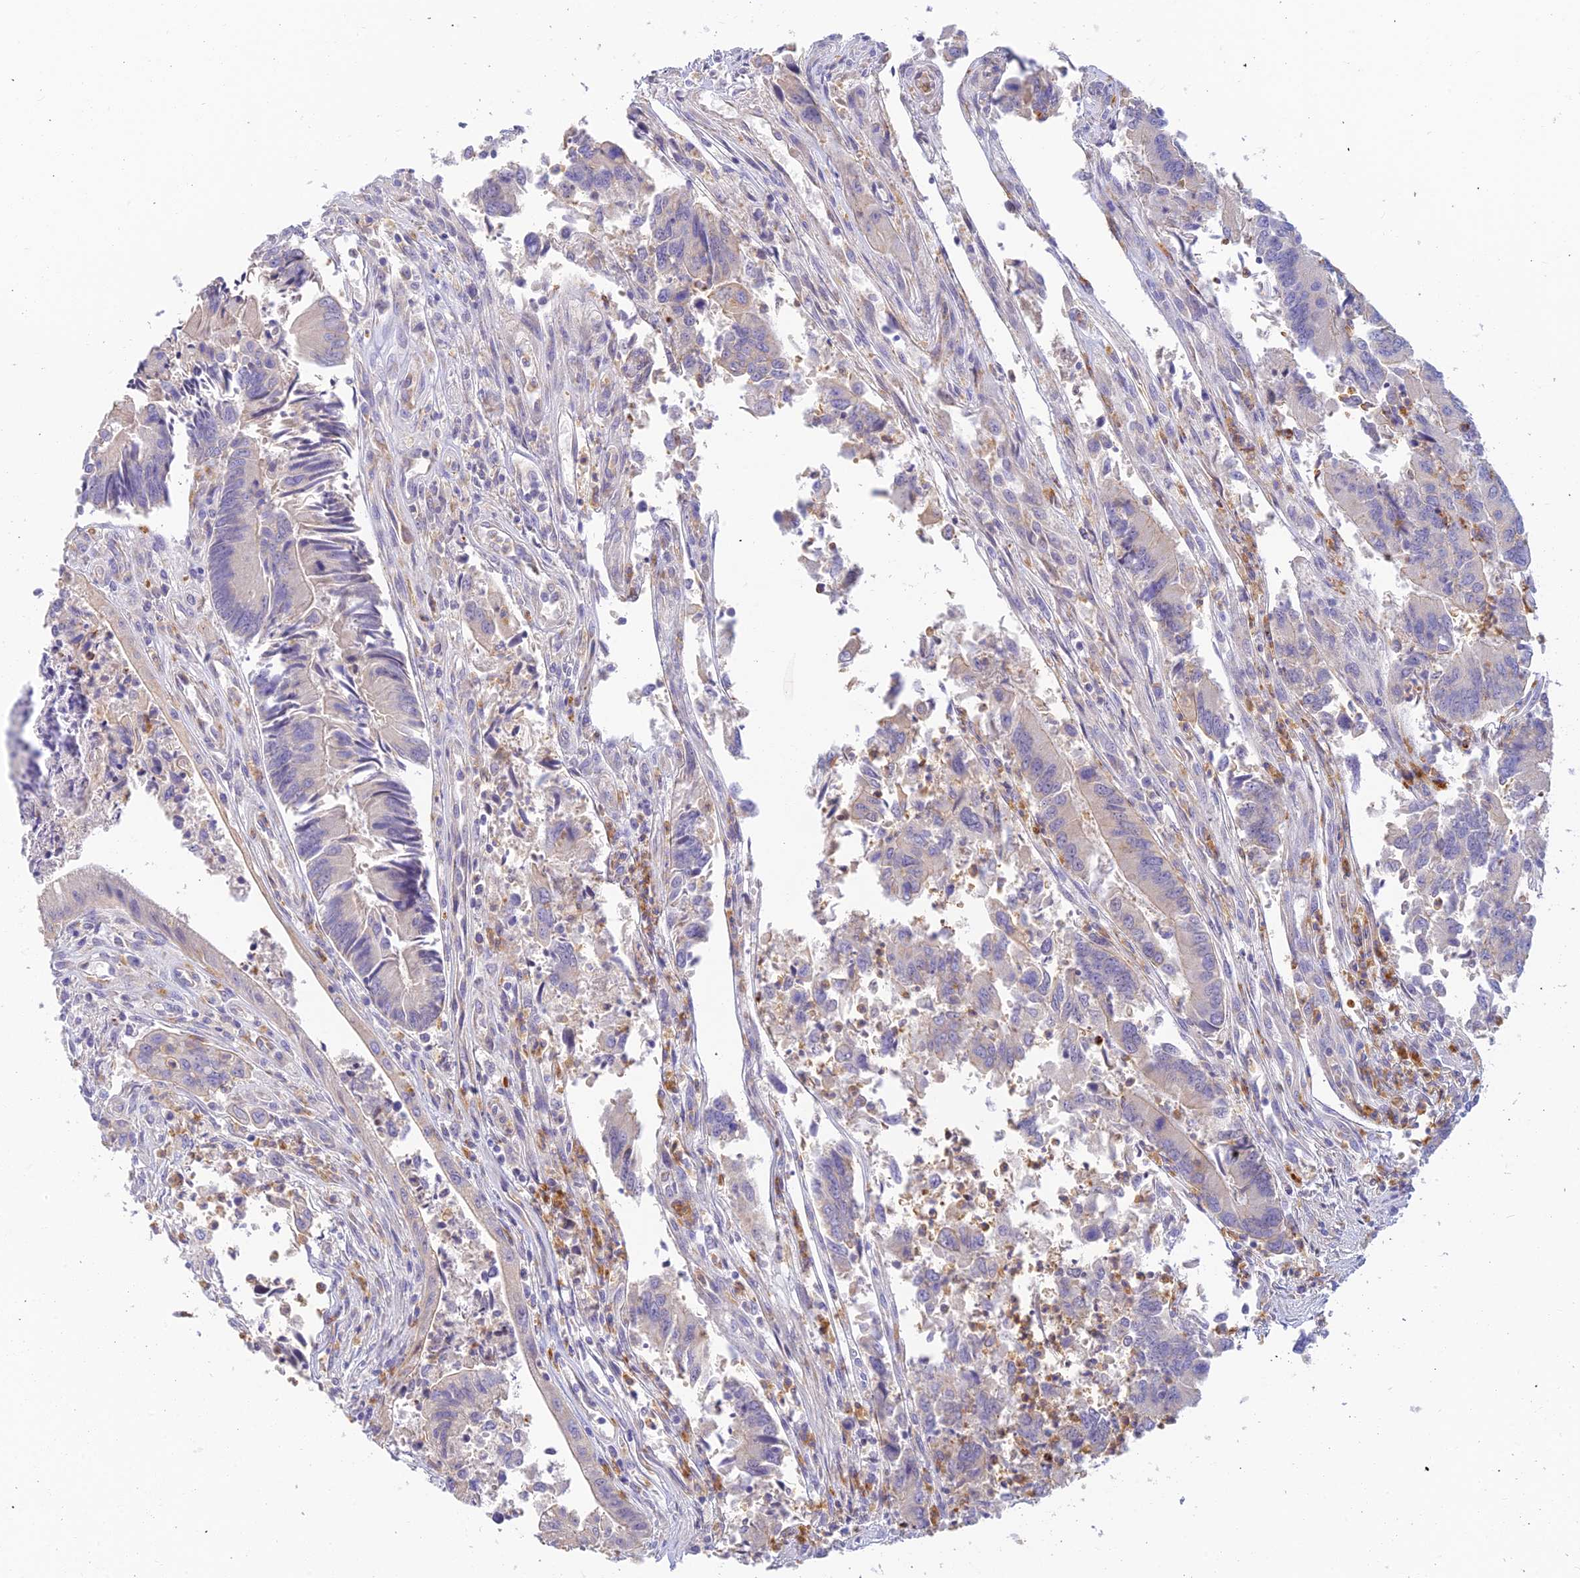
{"staining": {"intensity": "negative", "quantity": "none", "location": "none"}, "tissue": "colorectal cancer", "cell_type": "Tumor cells", "image_type": "cancer", "snomed": [{"axis": "morphology", "description": "Adenocarcinoma, NOS"}, {"axis": "topography", "description": "Colon"}], "caption": "Immunohistochemistry of colorectal cancer (adenocarcinoma) demonstrates no expression in tumor cells.", "gene": "INTS13", "patient": {"sex": "female", "age": 67}}